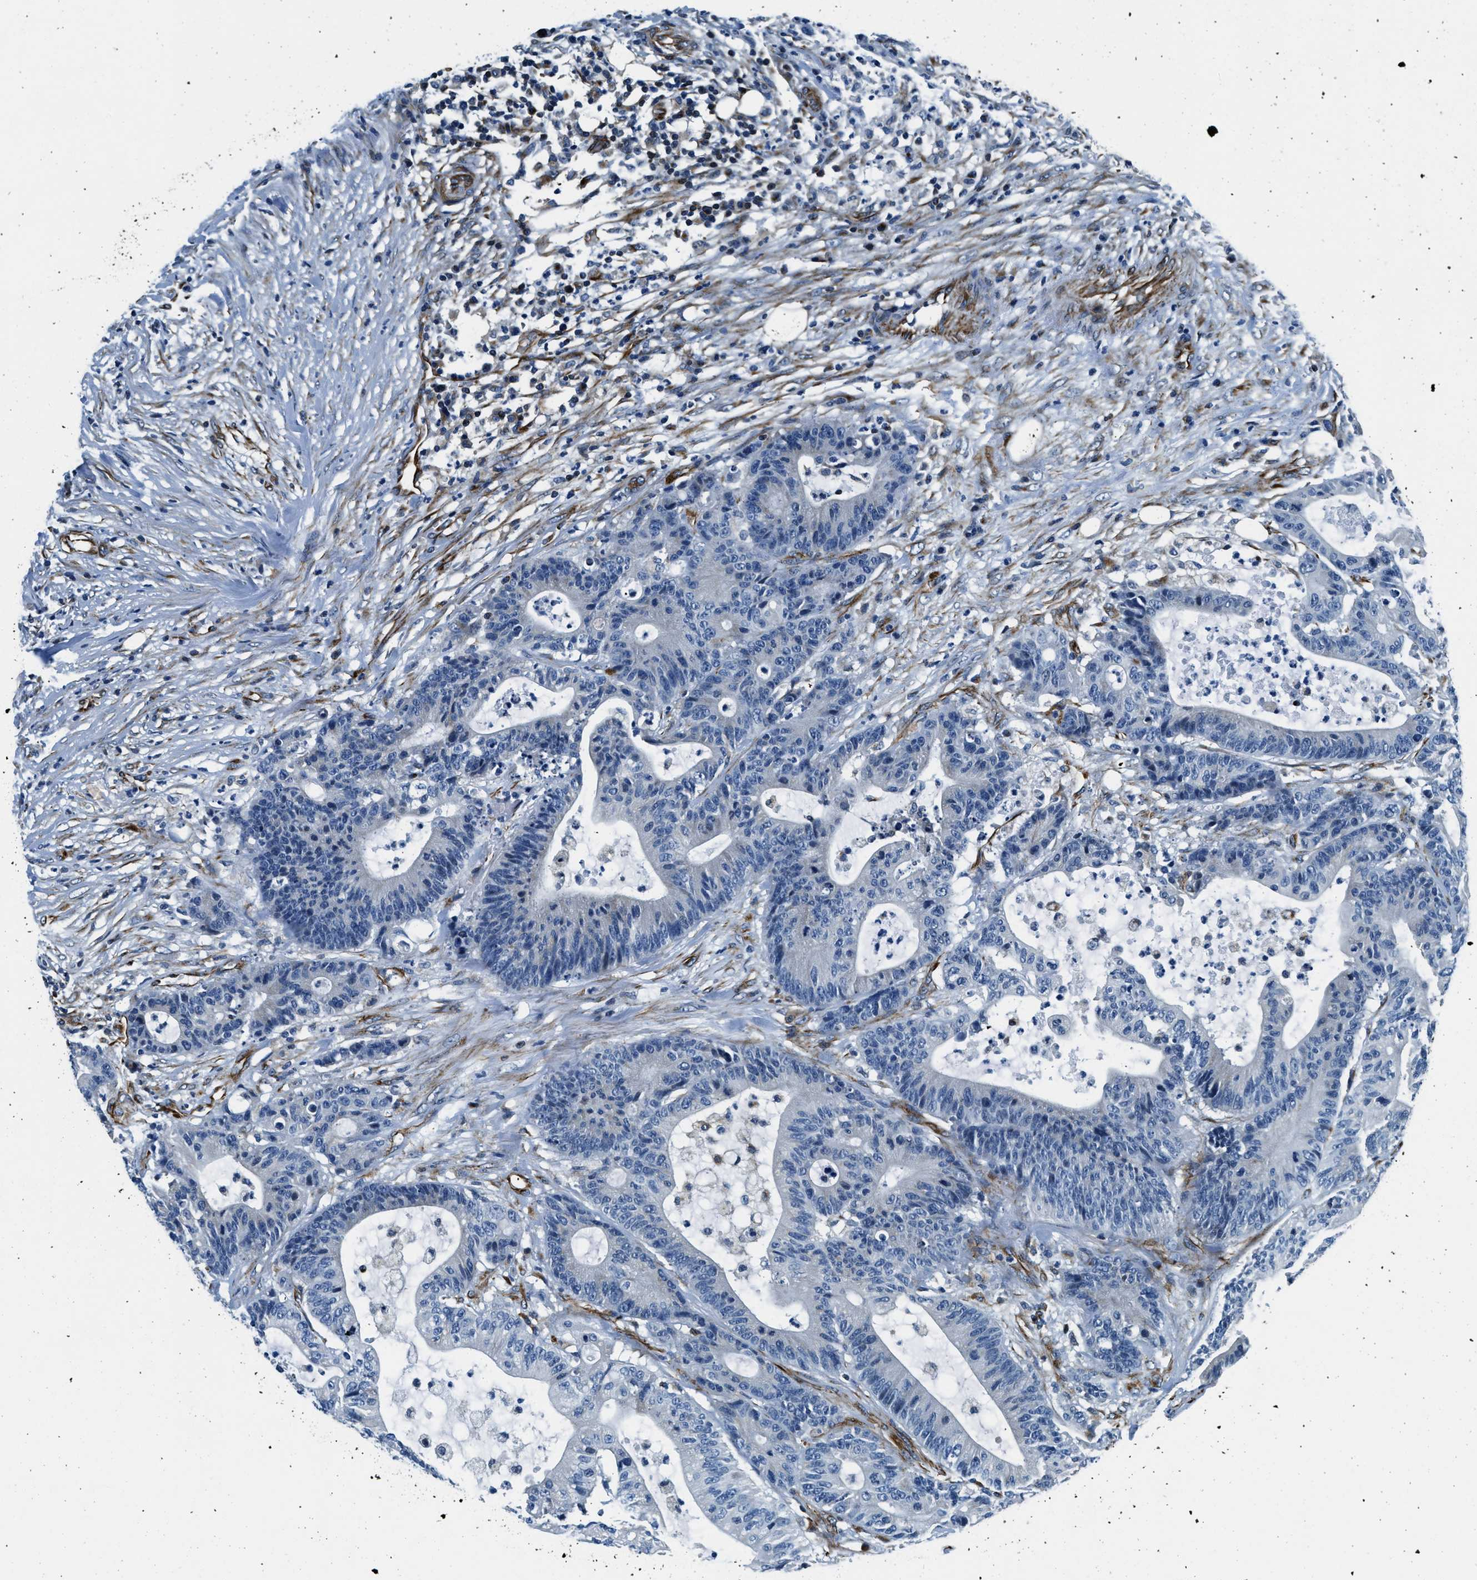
{"staining": {"intensity": "negative", "quantity": "none", "location": "none"}, "tissue": "colorectal cancer", "cell_type": "Tumor cells", "image_type": "cancer", "snomed": [{"axis": "morphology", "description": "Adenocarcinoma, NOS"}, {"axis": "topography", "description": "Colon"}], "caption": "This is an immunohistochemistry micrograph of human colorectal cancer (adenocarcinoma). There is no positivity in tumor cells.", "gene": "GNS", "patient": {"sex": "female", "age": 84}}